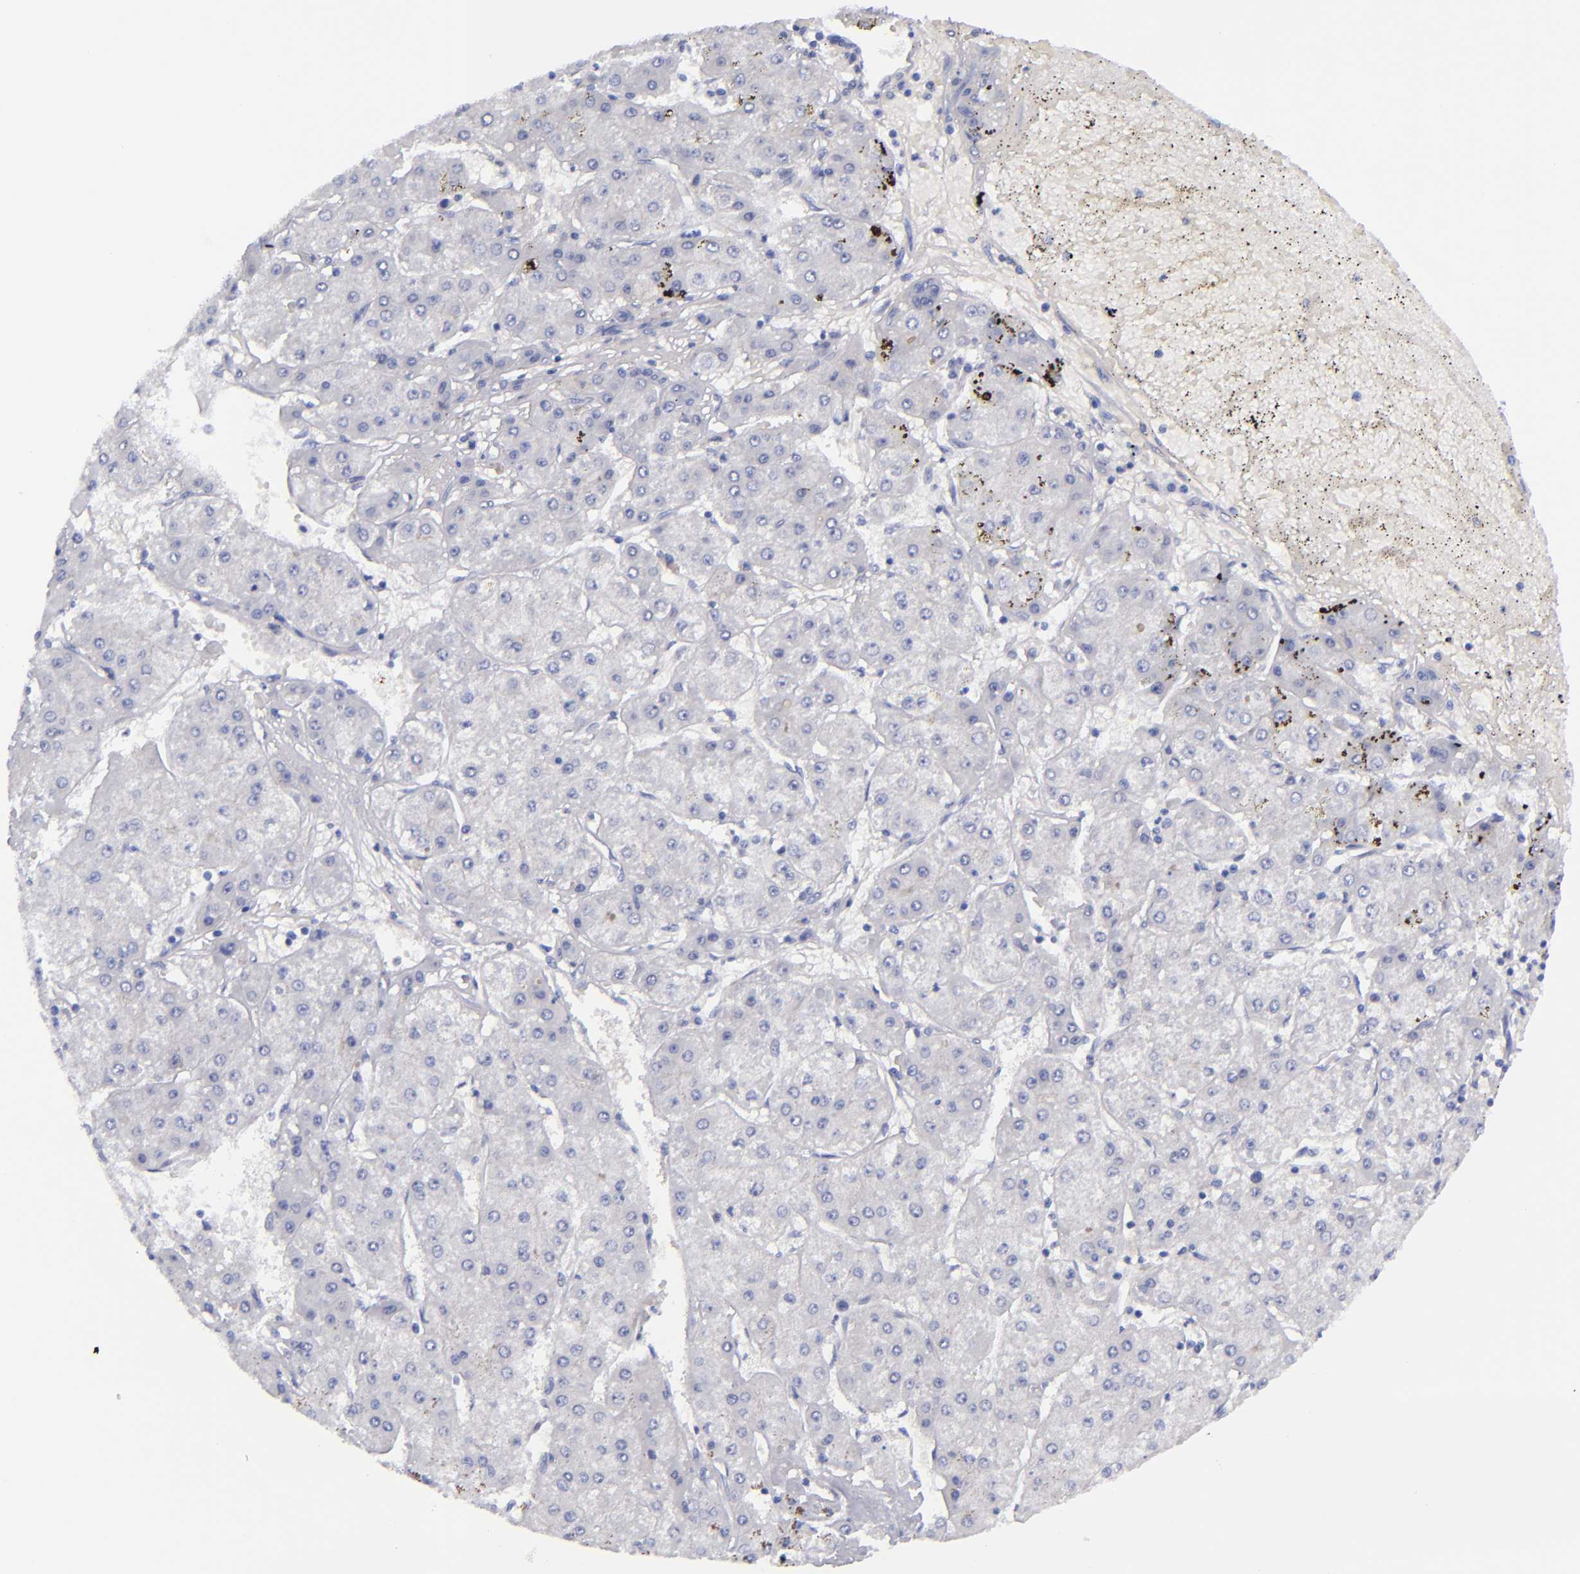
{"staining": {"intensity": "negative", "quantity": "none", "location": "none"}, "tissue": "liver cancer", "cell_type": "Tumor cells", "image_type": "cancer", "snomed": [{"axis": "morphology", "description": "Carcinoma, Hepatocellular, NOS"}, {"axis": "topography", "description": "Liver"}], "caption": "IHC image of neoplastic tissue: liver cancer stained with DAB (3,3'-diaminobenzidine) displays no significant protein staining in tumor cells.", "gene": "MCM7", "patient": {"sex": "female", "age": 52}}